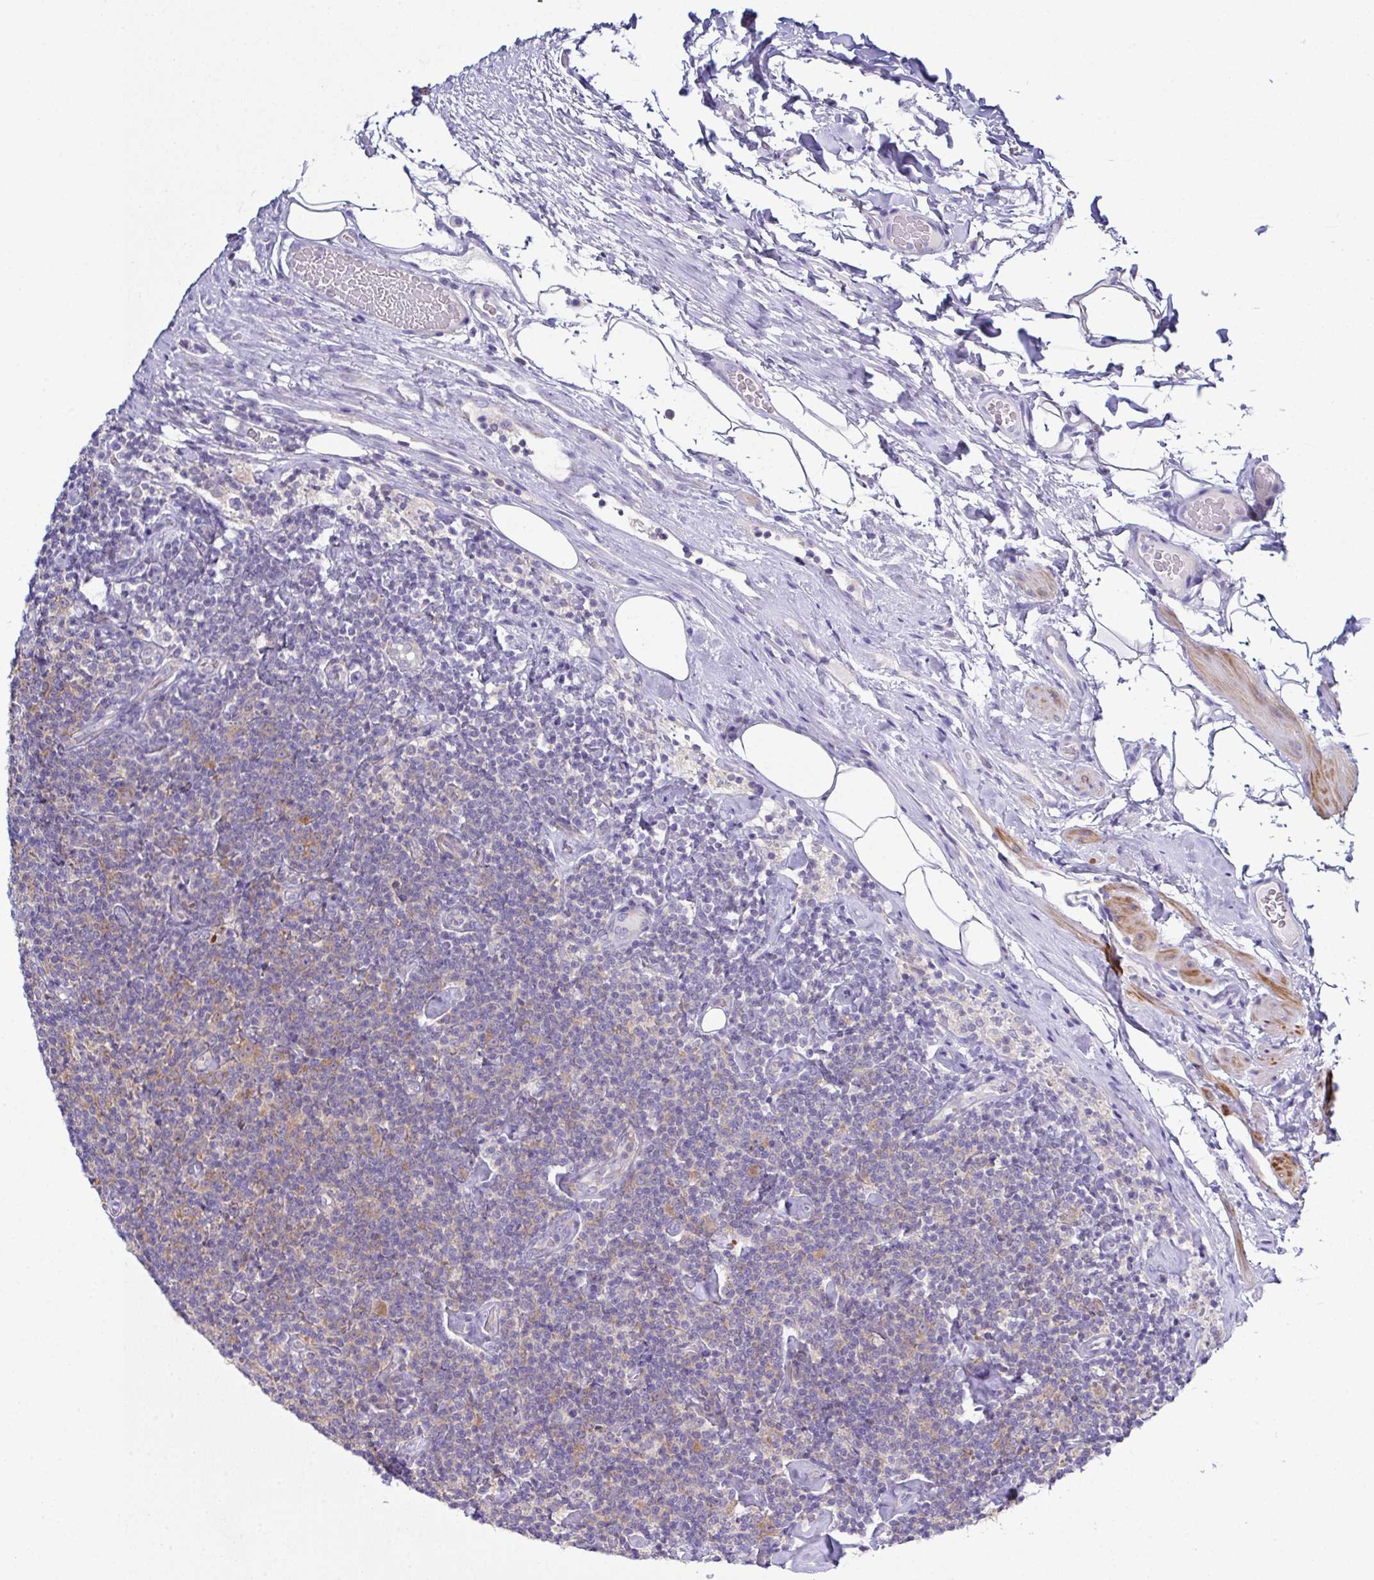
{"staining": {"intensity": "weak", "quantity": "25%-75%", "location": "cytoplasmic/membranous"}, "tissue": "lymphoma", "cell_type": "Tumor cells", "image_type": "cancer", "snomed": [{"axis": "morphology", "description": "Malignant lymphoma, non-Hodgkin's type, Low grade"}, {"axis": "topography", "description": "Lymph node"}], "caption": "Immunohistochemistry (IHC) image of neoplastic tissue: human low-grade malignant lymphoma, non-Hodgkin's type stained using immunohistochemistry exhibits low levels of weak protein expression localized specifically in the cytoplasmic/membranous of tumor cells, appearing as a cytoplasmic/membranous brown color.", "gene": "CFAP97D1", "patient": {"sex": "male", "age": 81}}